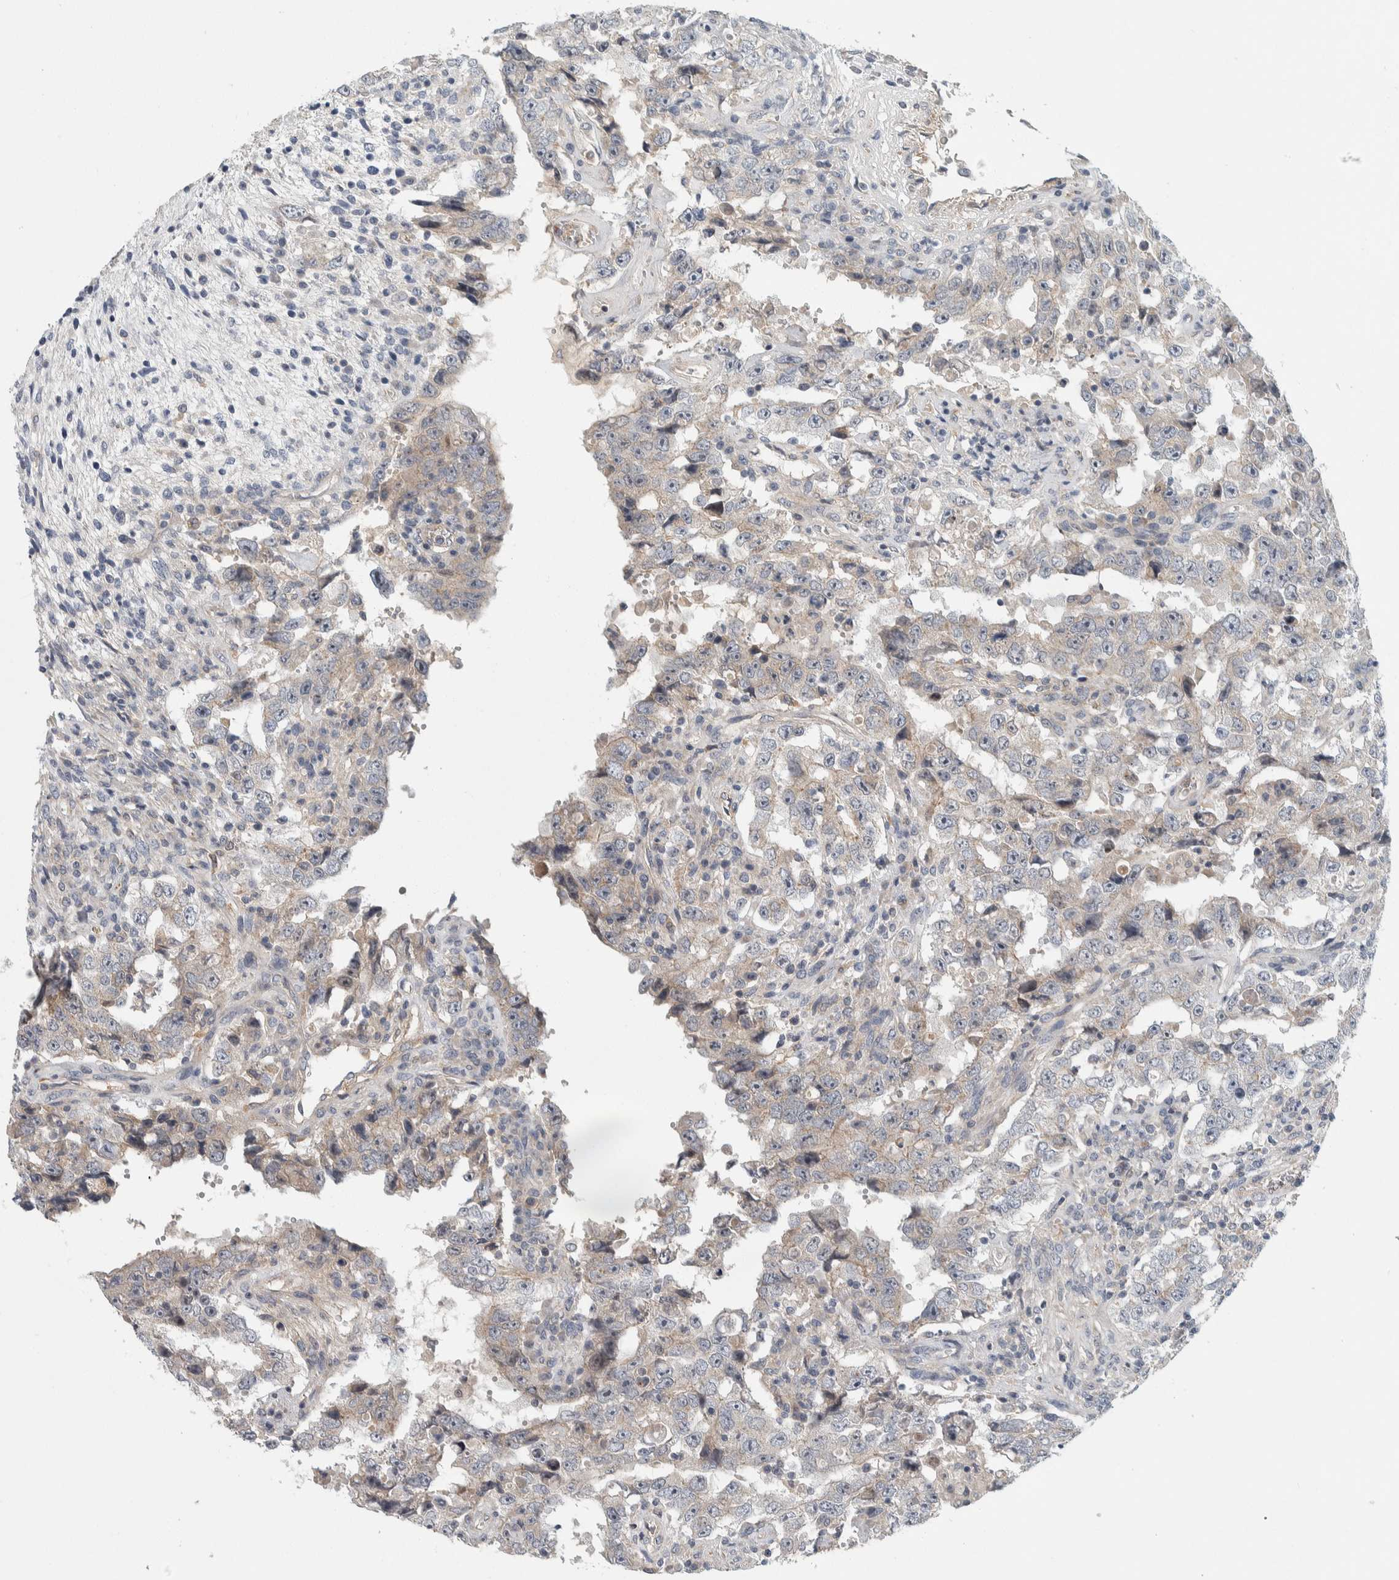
{"staining": {"intensity": "negative", "quantity": "none", "location": "none"}, "tissue": "testis cancer", "cell_type": "Tumor cells", "image_type": "cancer", "snomed": [{"axis": "morphology", "description": "Carcinoma, Embryonal, NOS"}, {"axis": "topography", "description": "Testis"}], "caption": "DAB (3,3'-diaminobenzidine) immunohistochemical staining of testis cancer exhibits no significant expression in tumor cells.", "gene": "KCNJ3", "patient": {"sex": "male", "age": 26}}